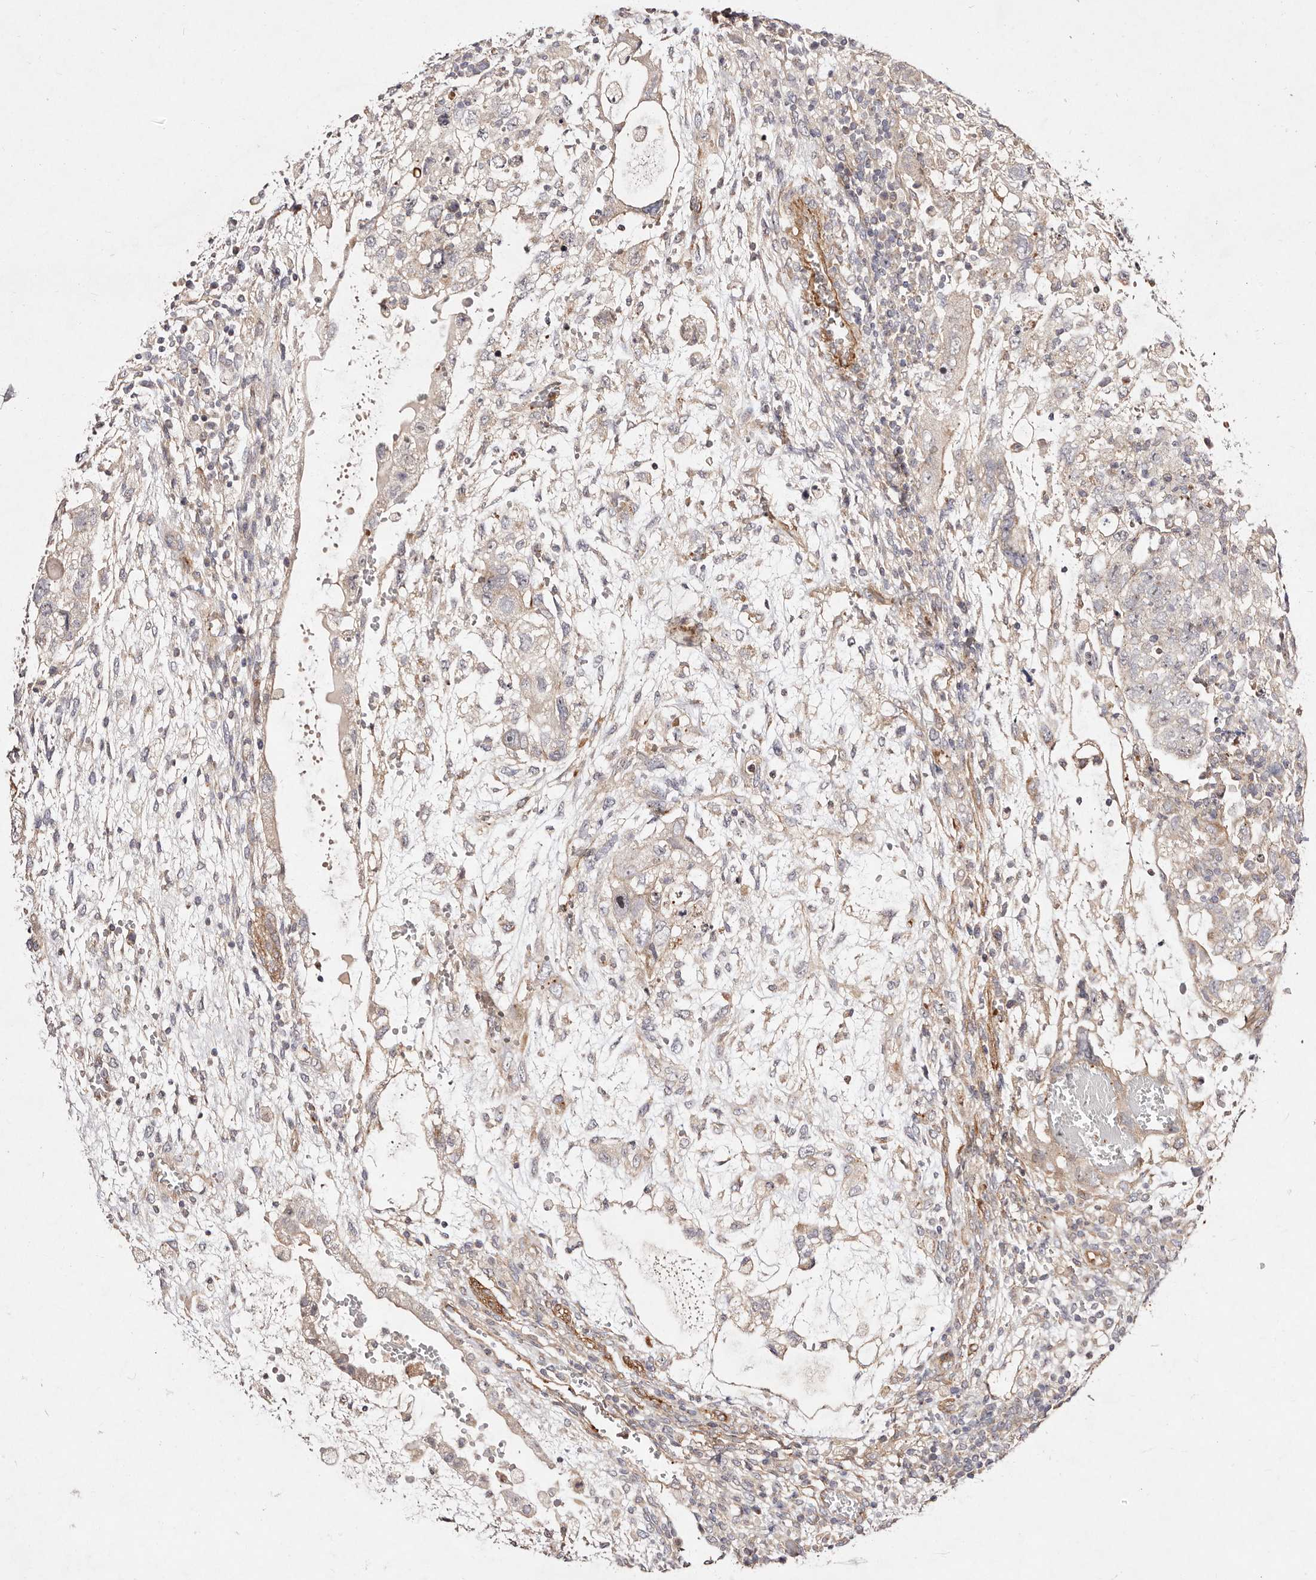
{"staining": {"intensity": "weak", "quantity": "<25%", "location": "cytoplasmic/membranous"}, "tissue": "testis cancer", "cell_type": "Tumor cells", "image_type": "cancer", "snomed": [{"axis": "morphology", "description": "Carcinoma, Embryonal, NOS"}, {"axis": "topography", "description": "Testis"}], "caption": "Human testis cancer (embryonal carcinoma) stained for a protein using immunohistochemistry (IHC) demonstrates no positivity in tumor cells.", "gene": "MTMR11", "patient": {"sex": "male", "age": 36}}